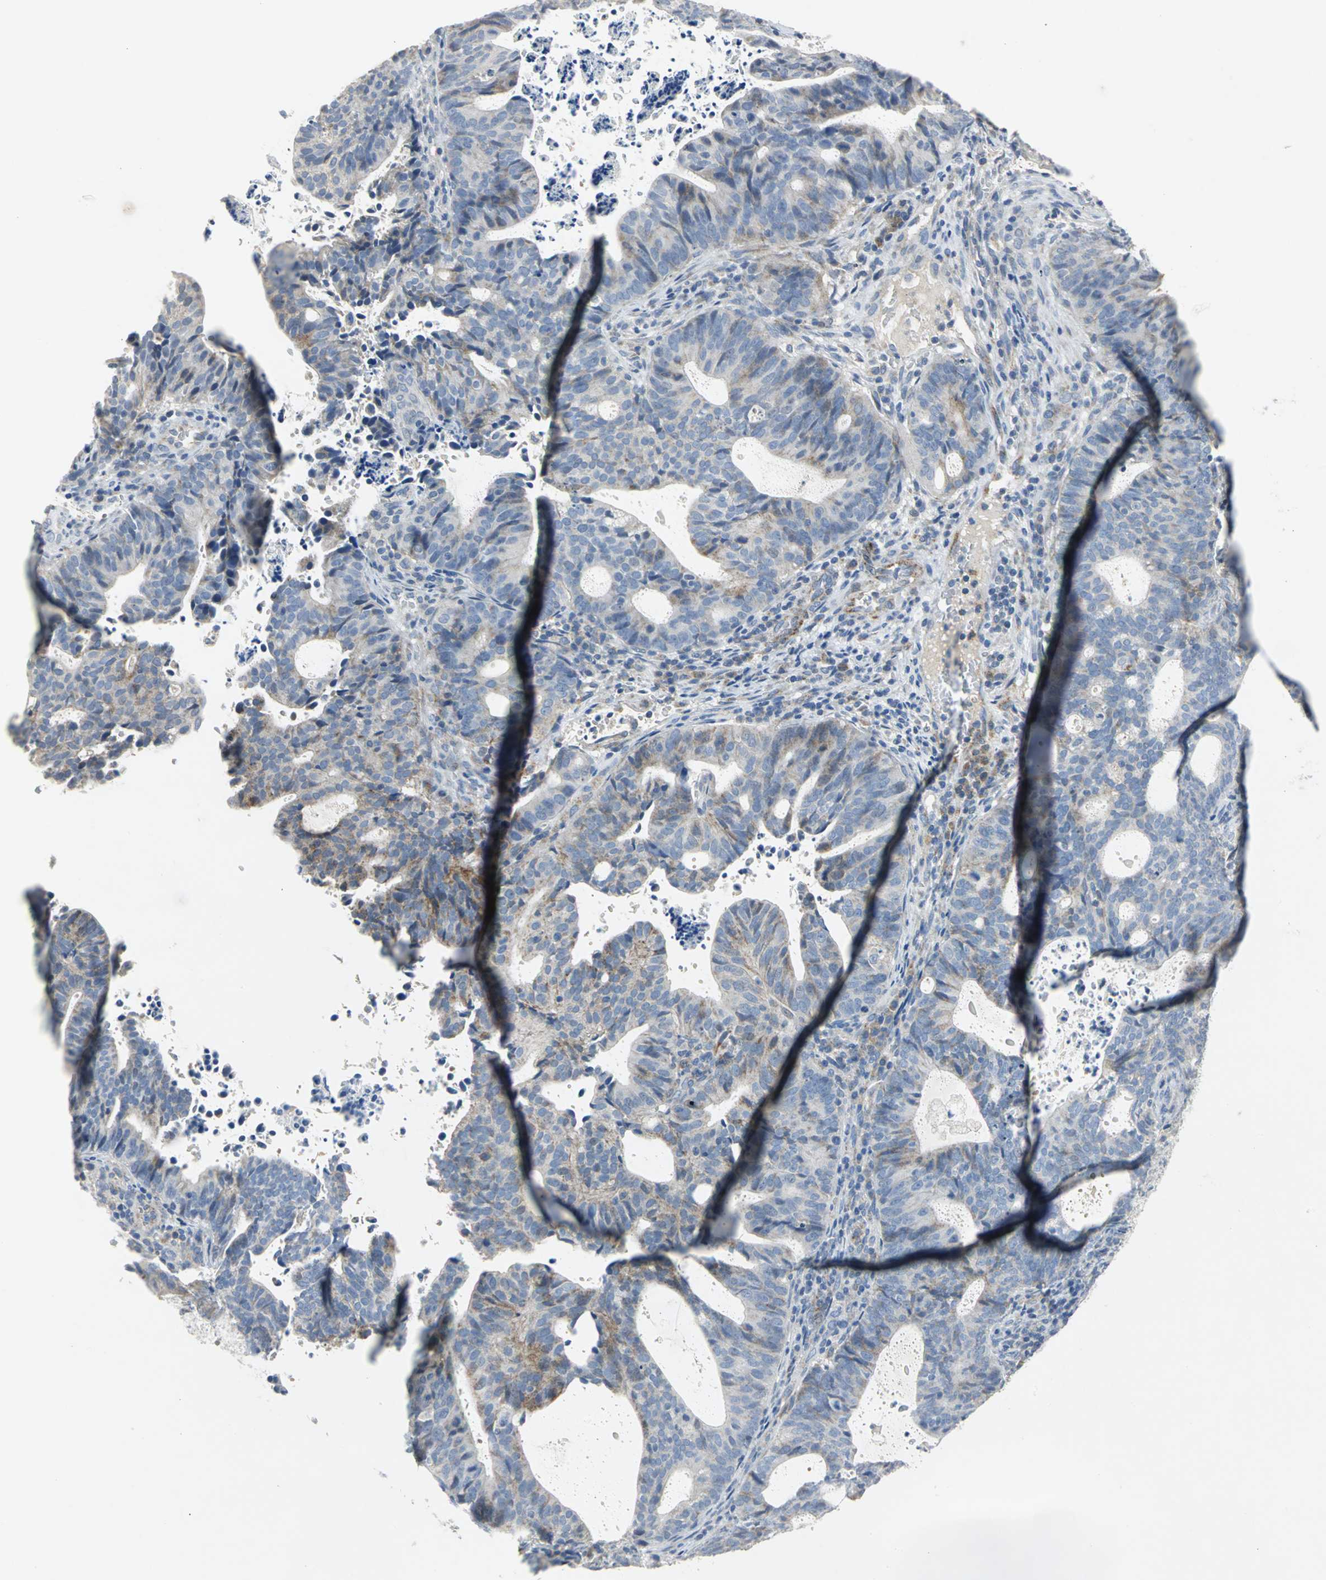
{"staining": {"intensity": "moderate", "quantity": "<25%", "location": "cytoplasmic/membranous"}, "tissue": "endometrial cancer", "cell_type": "Tumor cells", "image_type": "cancer", "snomed": [{"axis": "morphology", "description": "Adenocarcinoma, NOS"}, {"axis": "topography", "description": "Uterus"}], "caption": "Protein analysis of endometrial cancer (adenocarcinoma) tissue reveals moderate cytoplasmic/membranous positivity in about <25% of tumor cells.", "gene": "SPPL2B", "patient": {"sex": "female", "age": 83}}